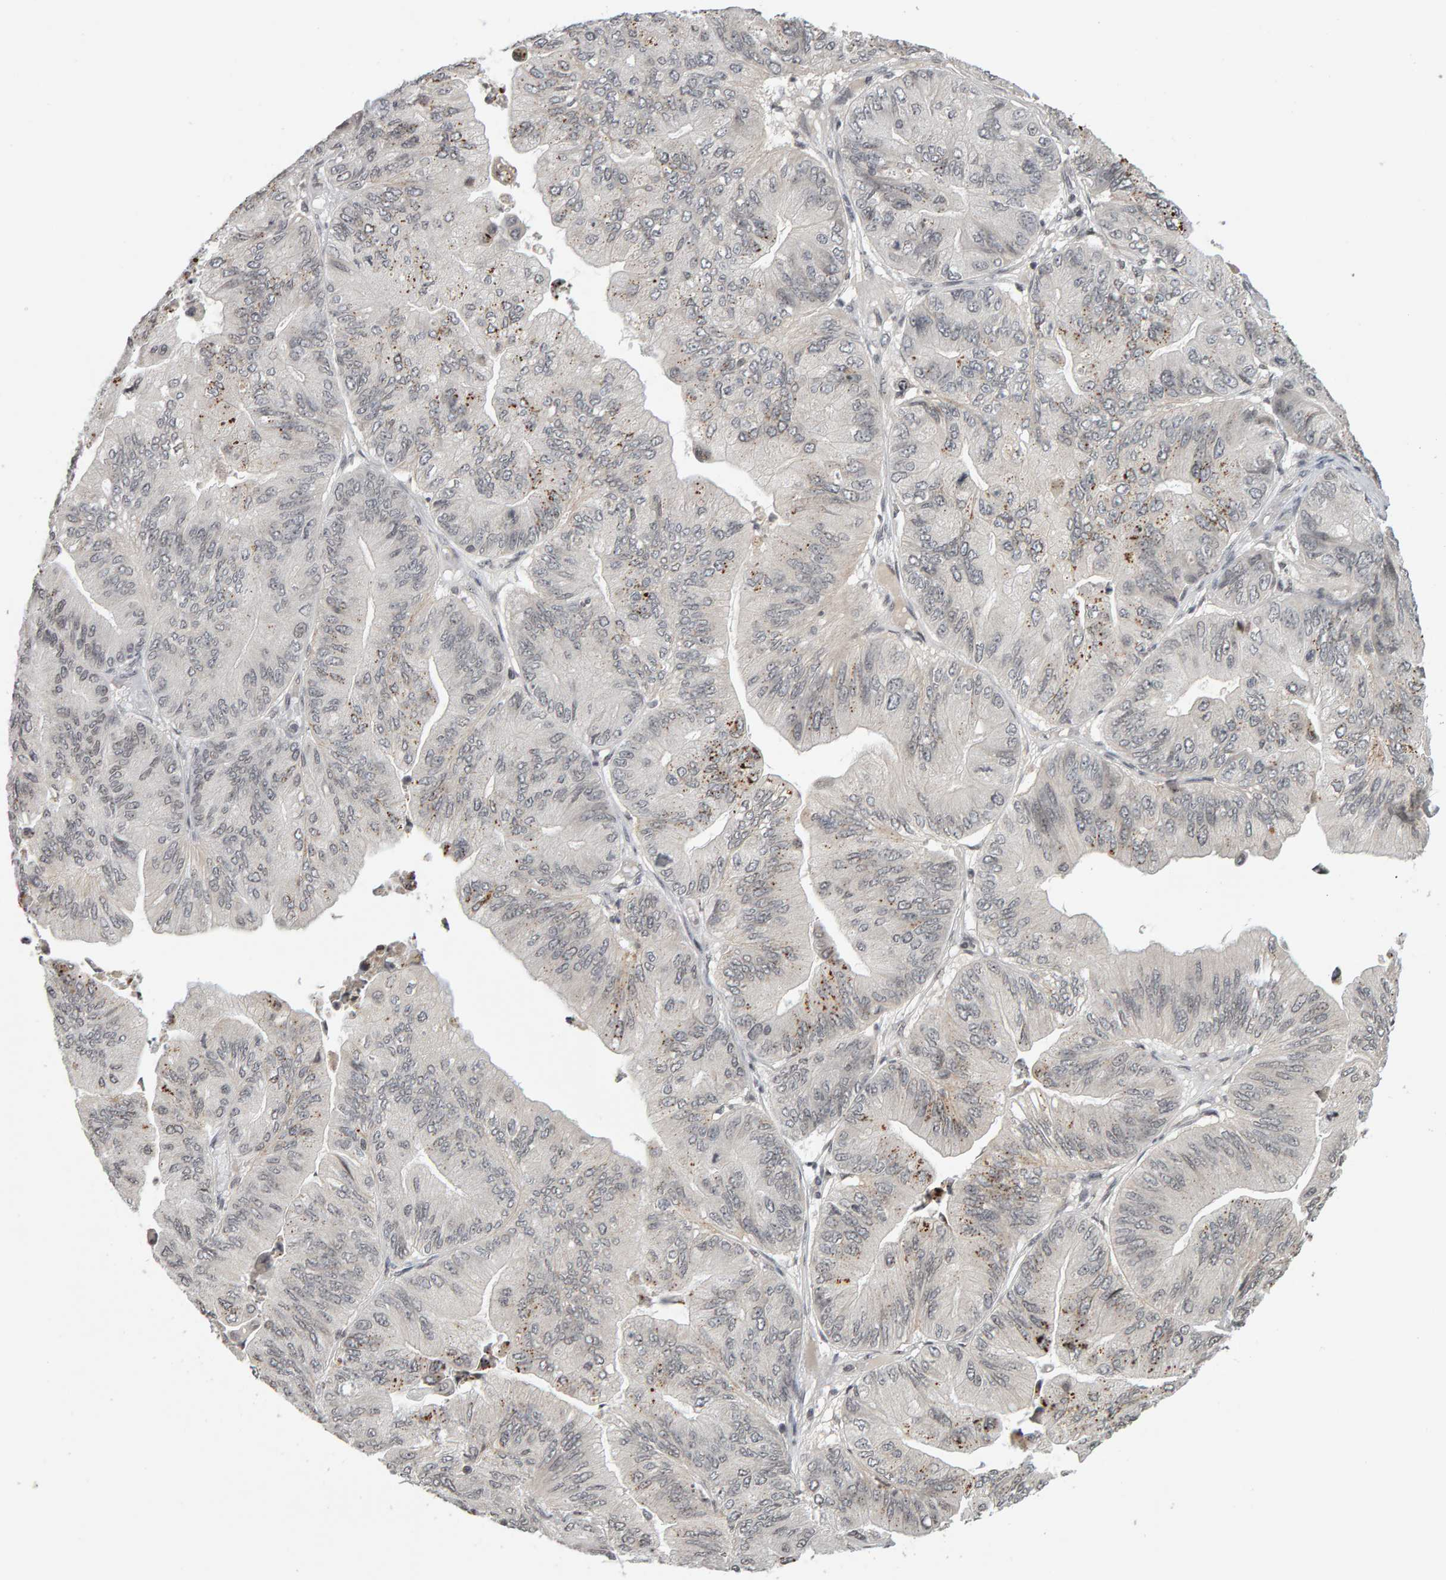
{"staining": {"intensity": "weak", "quantity": "<25%", "location": "cytoplasmic/membranous,nuclear"}, "tissue": "ovarian cancer", "cell_type": "Tumor cells", "image_type": "cancer", "snomed": [{"axis": "morphology", "description": "Cystadenocarcinoma, mucinous, NOS"}, {"axis": "topography", "description": "Ovary"}], "caption": "IHC of human ovarian cancer (mucinous cystadenocarcinoma) displays no staining in tumor cells. Nuclei are stained in blue.", "gene": "TRAM1", "patient": {"sex": "female", "age": 61}}